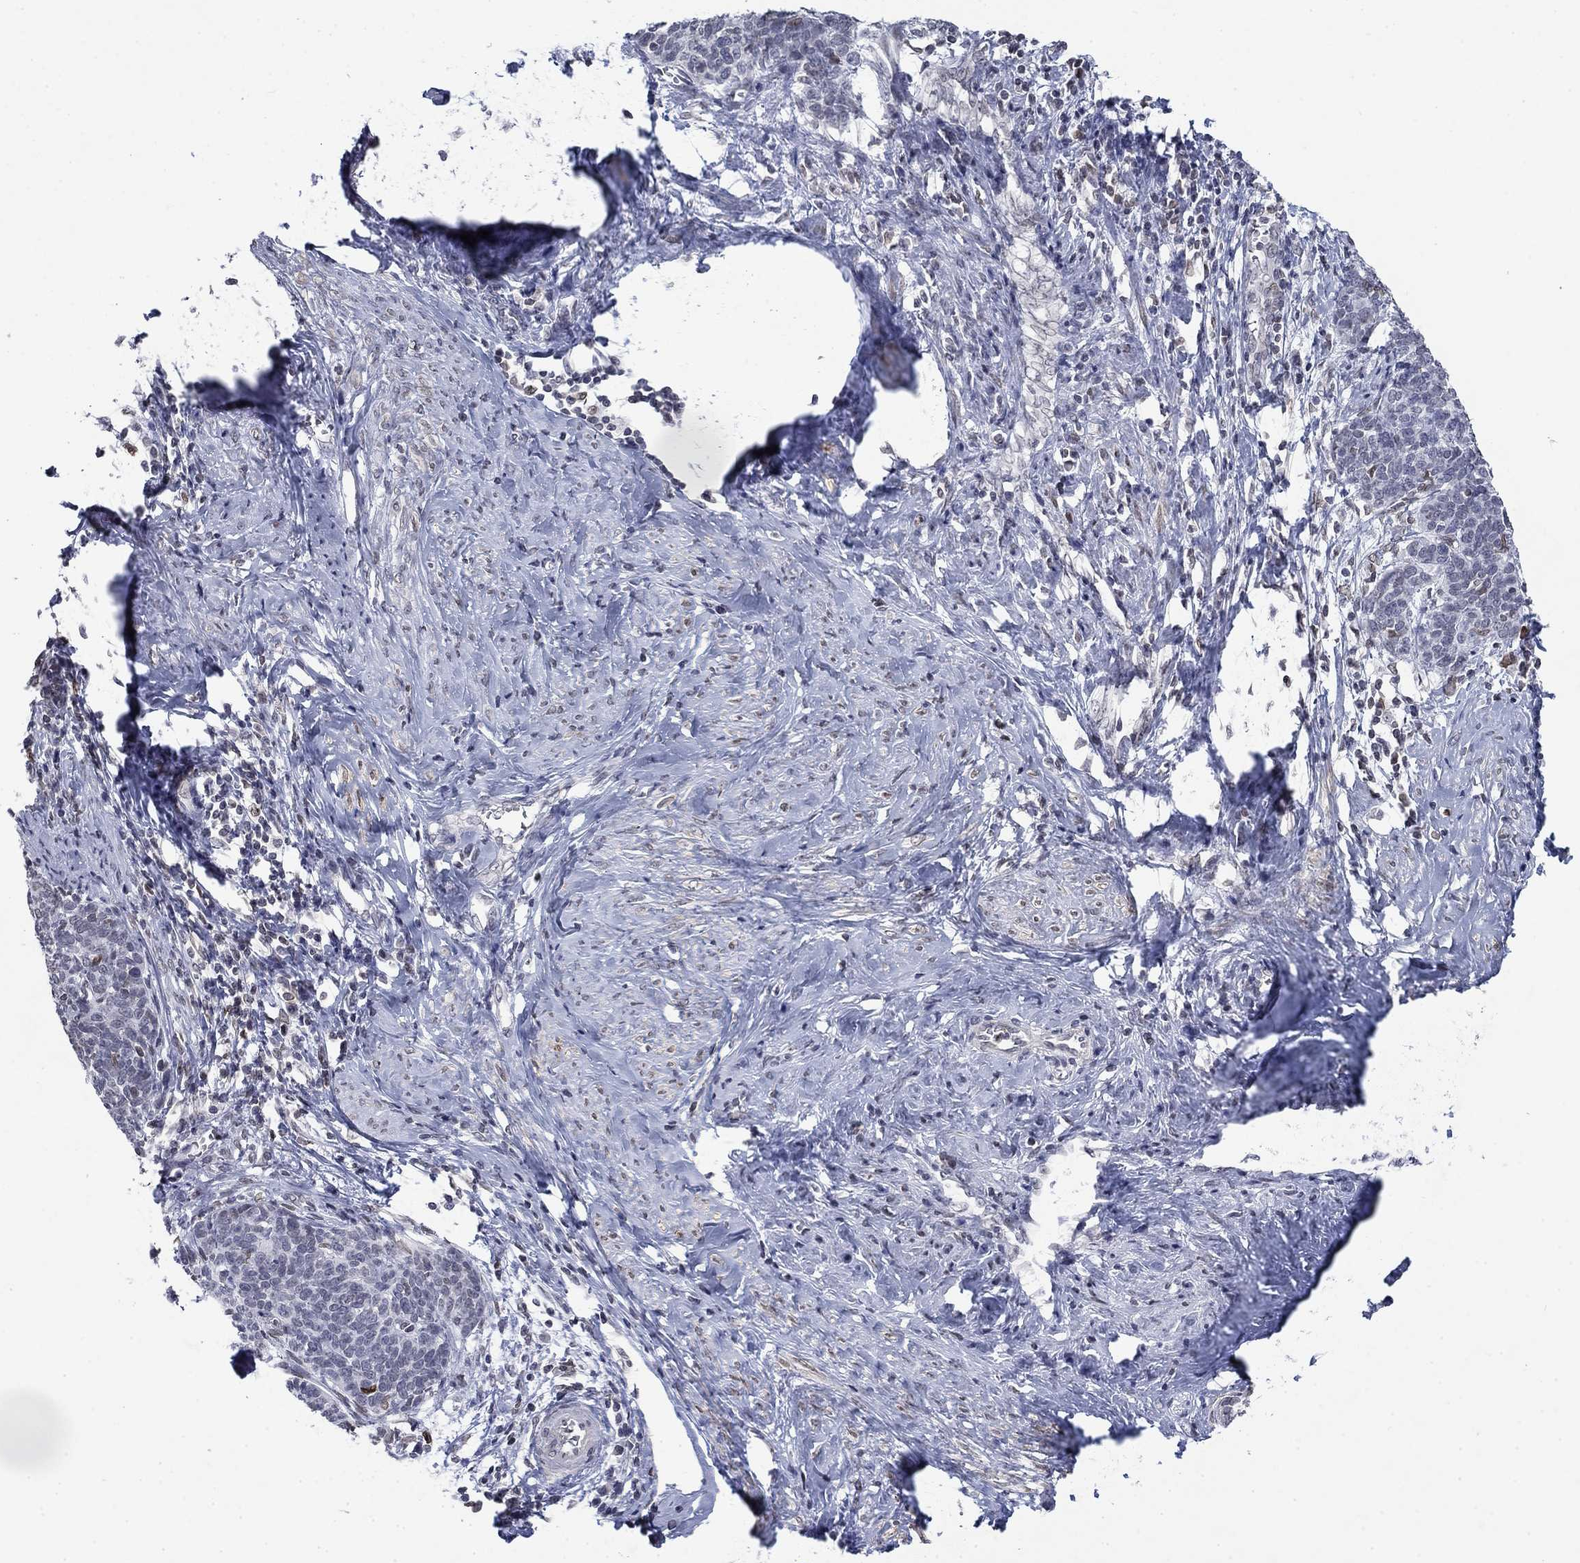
{"staining": {"intensity": "negative", "quantity": "none", "location": "none"}, "tissue": "cervical cancer", "cell_type": "Tumor cells", "image_type": "cancer", "snomed": [{"axis": "morphology", "description": "Normal tissue, NOS"}, {"axis": "morphology", "description": "Squamous cell carcinoma, NOS"}, {"axis": "topography", "description": "Cervix"}], "caption": "IHC of squamous cell carcinoma (cervical) shows no staining in tumor cells.", "gene": "TOR1AIP1", "patient": {"sex": "female", "age": 39}}